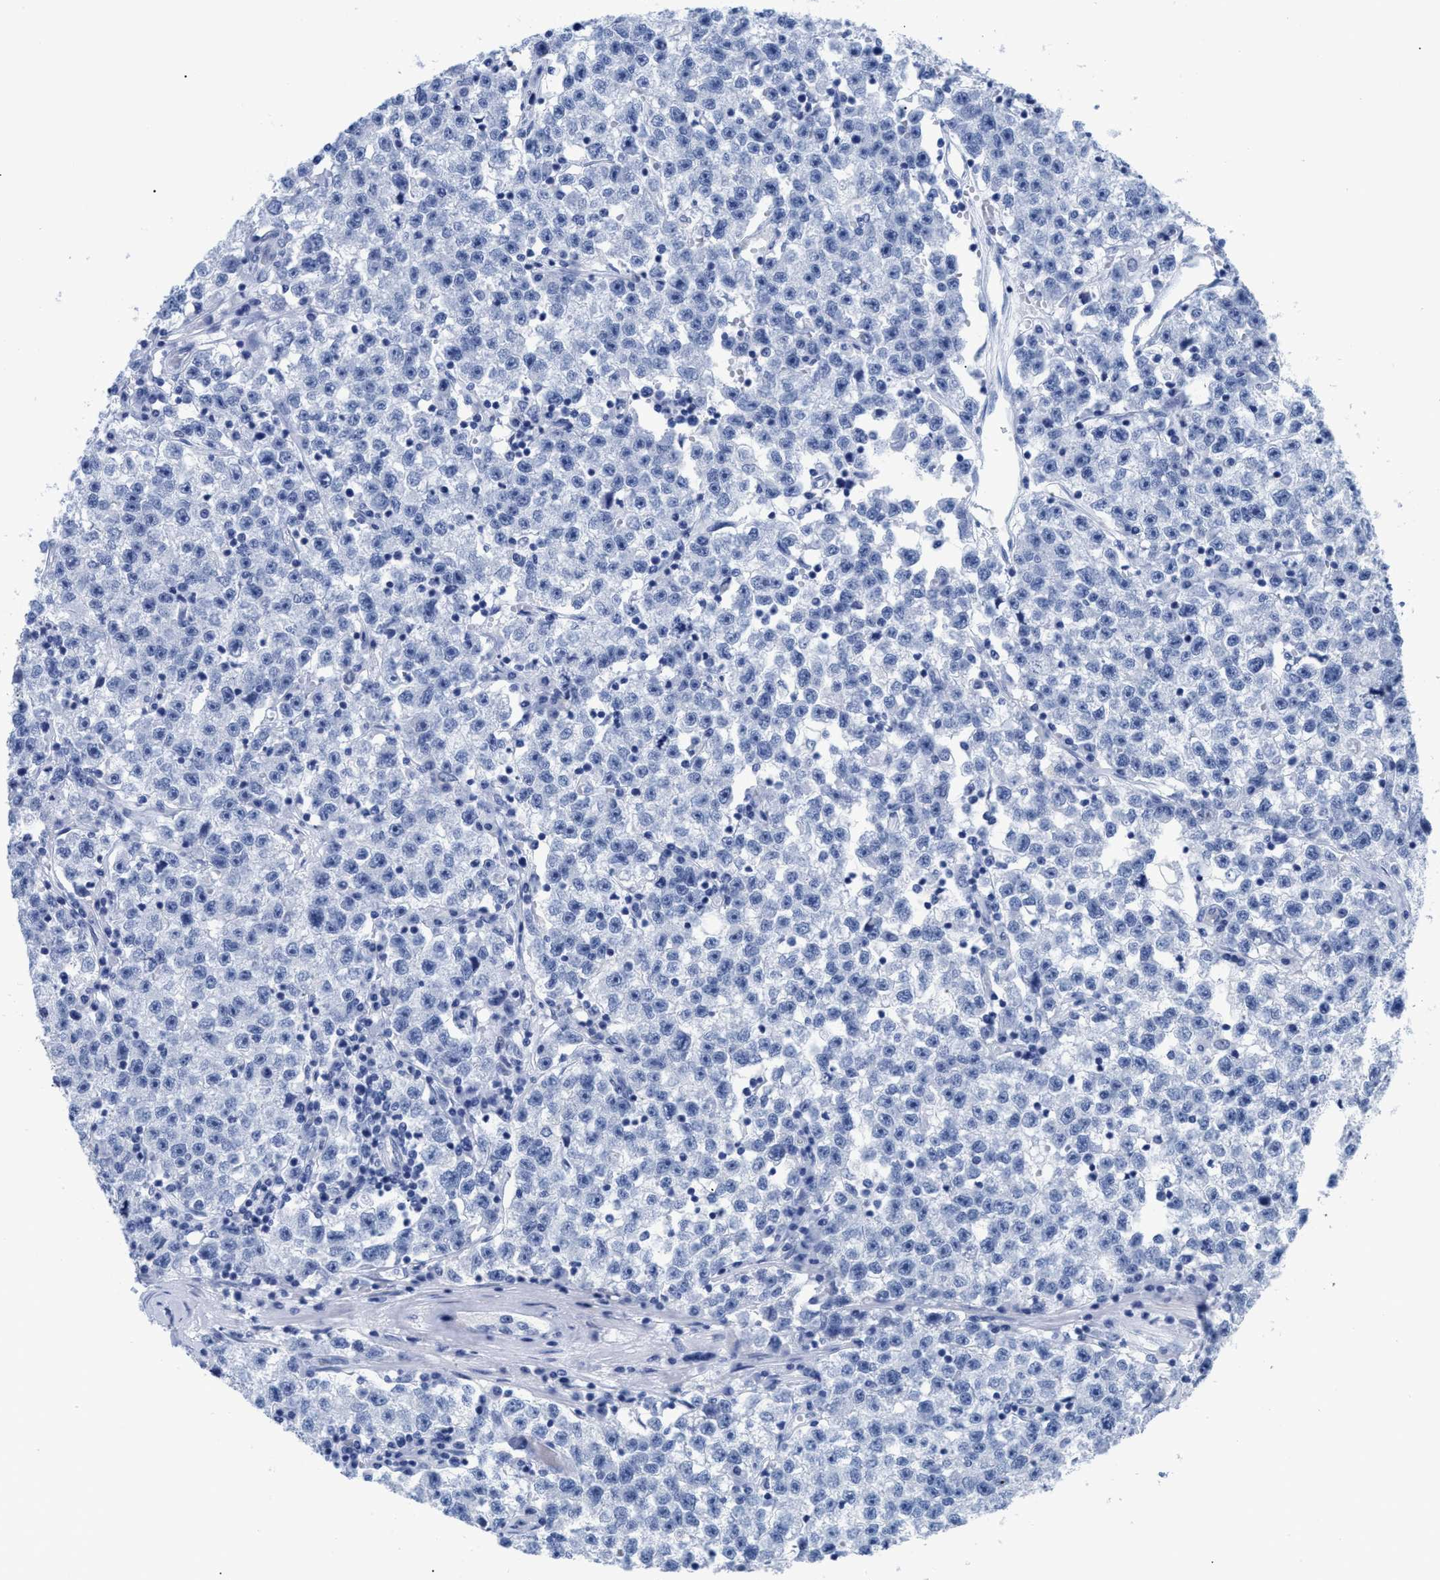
{"staining": {"intensity": "negative", "quantity": "none", "location": "none"}, "tissue": "testis cancer", "cell_type": "Tumor cells", "image_type": "cancer", "snomed": [{"axis": "morphology", "description": "Seminoma, NOS"}, {"axis": "topography", "description": "Testis"}], "caption": "Immunohistochemistry photomicrograph of human testis cancer stained for a protein (brown), which demonstrates no expression in tumor cells. Nuclei are stained in blue.", "gene": "DUSP26", "patient": {"sex": "male", "age": 22}}